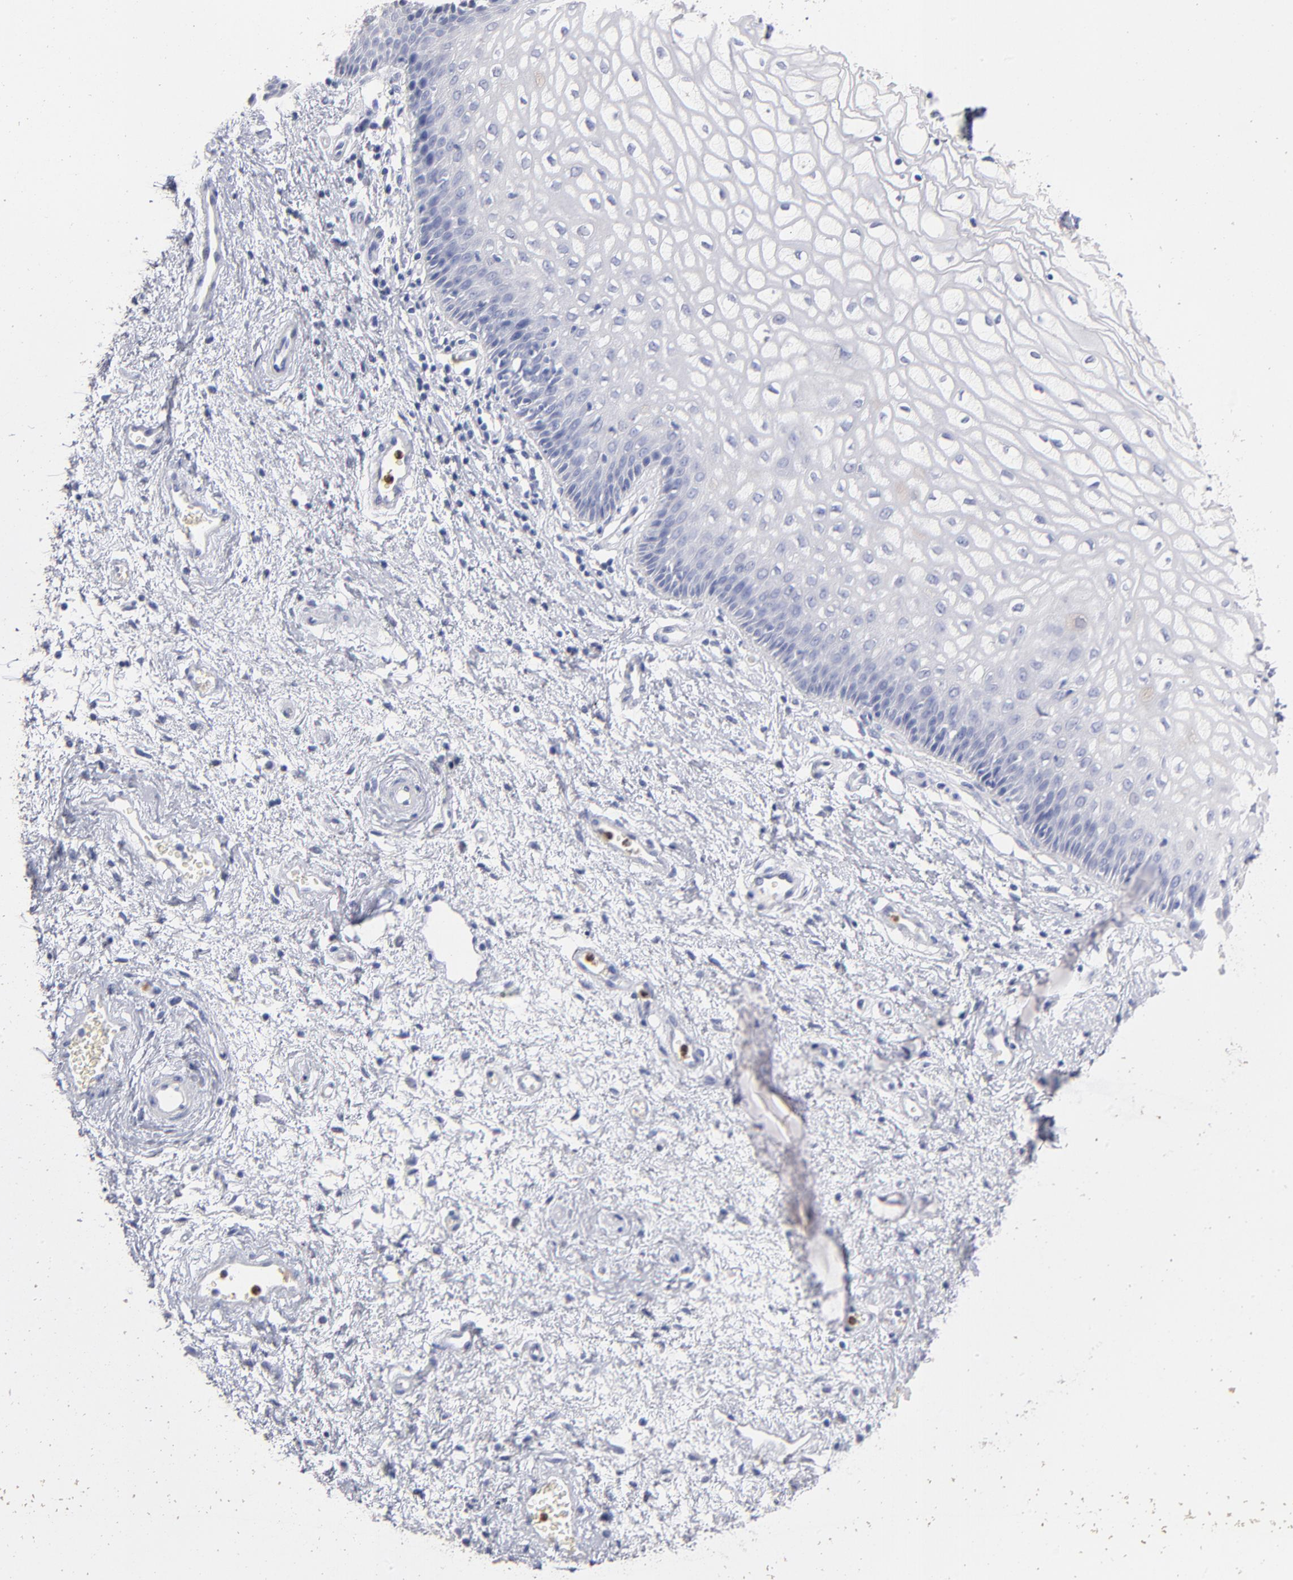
{"staining": {"intensity": "negative", "quantity": "none", "location": "none"}, "tissue": "vagina", "cell_type": "Squamous epithelial cells", "image_type": "normal", "snomed": [{"axis": "morphology", "description": "Normal tissue, NOS"}, {"axis": "topography", "description": "Vagina"}], "caption": "Immunohistochemistry (IHC) histopathology image of unremarkable vagina: human vagina stained with DAB exhibits no significant protein positivity in squamous epithelial cells.", "gene": "ARG1", "patient": {"sex": "female", "age": 34}}